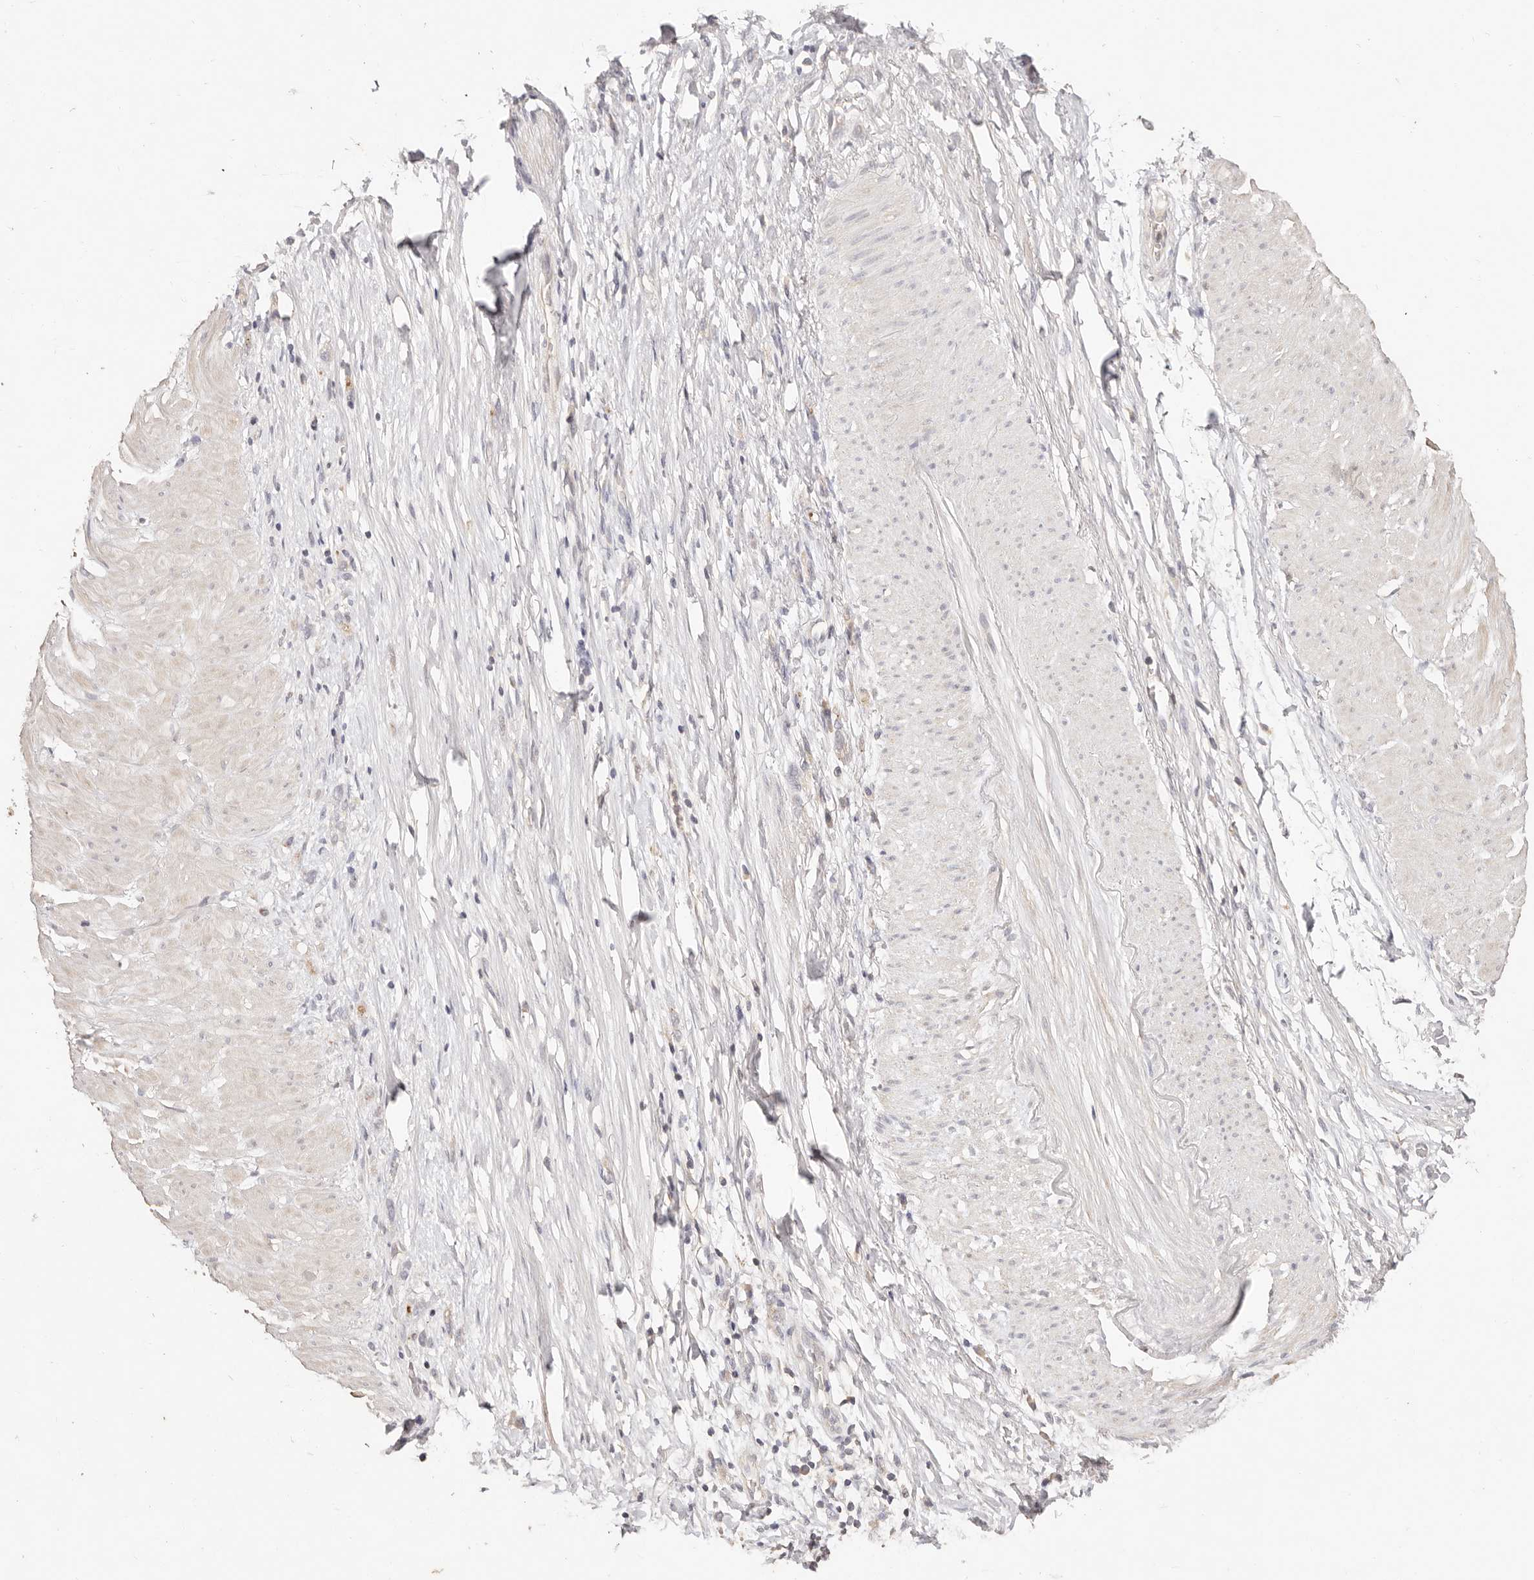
{"staining": {"intensity": "negative", "quantity": "none", "location": "none"}, "tissue": "stomach cancer", "cell_type": "Tumor cells", "image_type": "cancer", "snomed": [{"axis": "morphology", "description": "Adenocarcinoma, NOS"}, {"axis": "topography", "description": "Stomach"}], "caption": "Immunohistochemistry micrograph of neoplastic tissue: human stomach adenocarcinoma stained with DAB (3,3'-diaminobenzidine) displays no significant protein positivity in tumor cells.", "gene": "CXADR", "patient": {"sex": "female", "age": 76}}